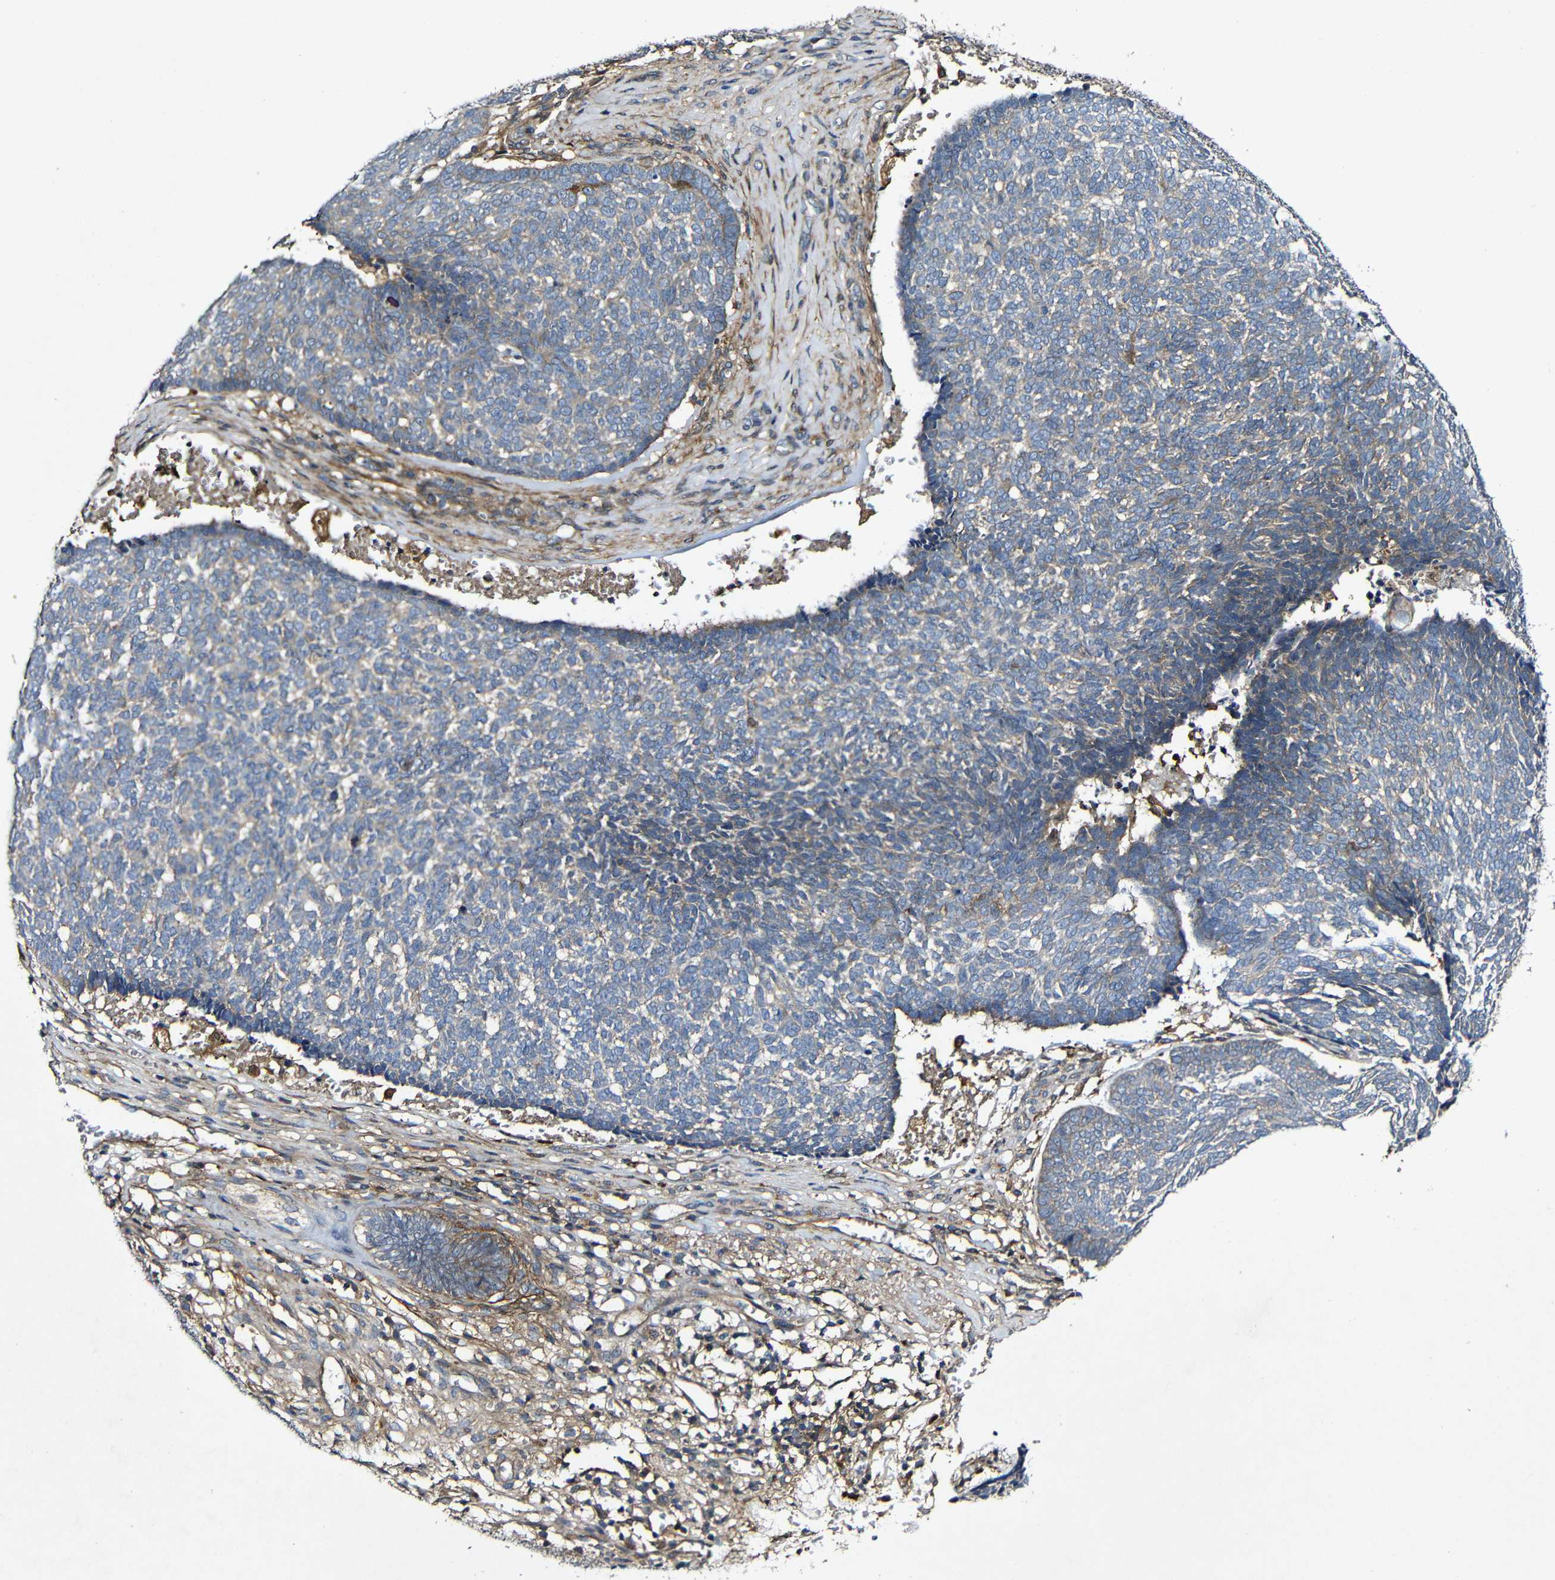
{"staining": {"intensity": "negative", "quantity": "none", "location": "none"}, "tissue": "skin cancer", "cell_type": "Tumor cells", "image_type": "cancer", "snomed": [{"axis": "morphology", "description": "Basal cell carcinoma"}, {"axis": "topography", "description": "Skin"}], "caption": "High magnification brightfield microscopy of basal cell carcinoma (skin) stained with DAB (brown) and counterstained with hematoxylin (blue): tumor cells show no significant expression. (Brightfield microscopy of DAB (3,3'-diaminobenzidine) immunohistochemistry (IHC) at high magnification).", "gene": "GSDME", "patient": {"sex": "male", "age": 84}}